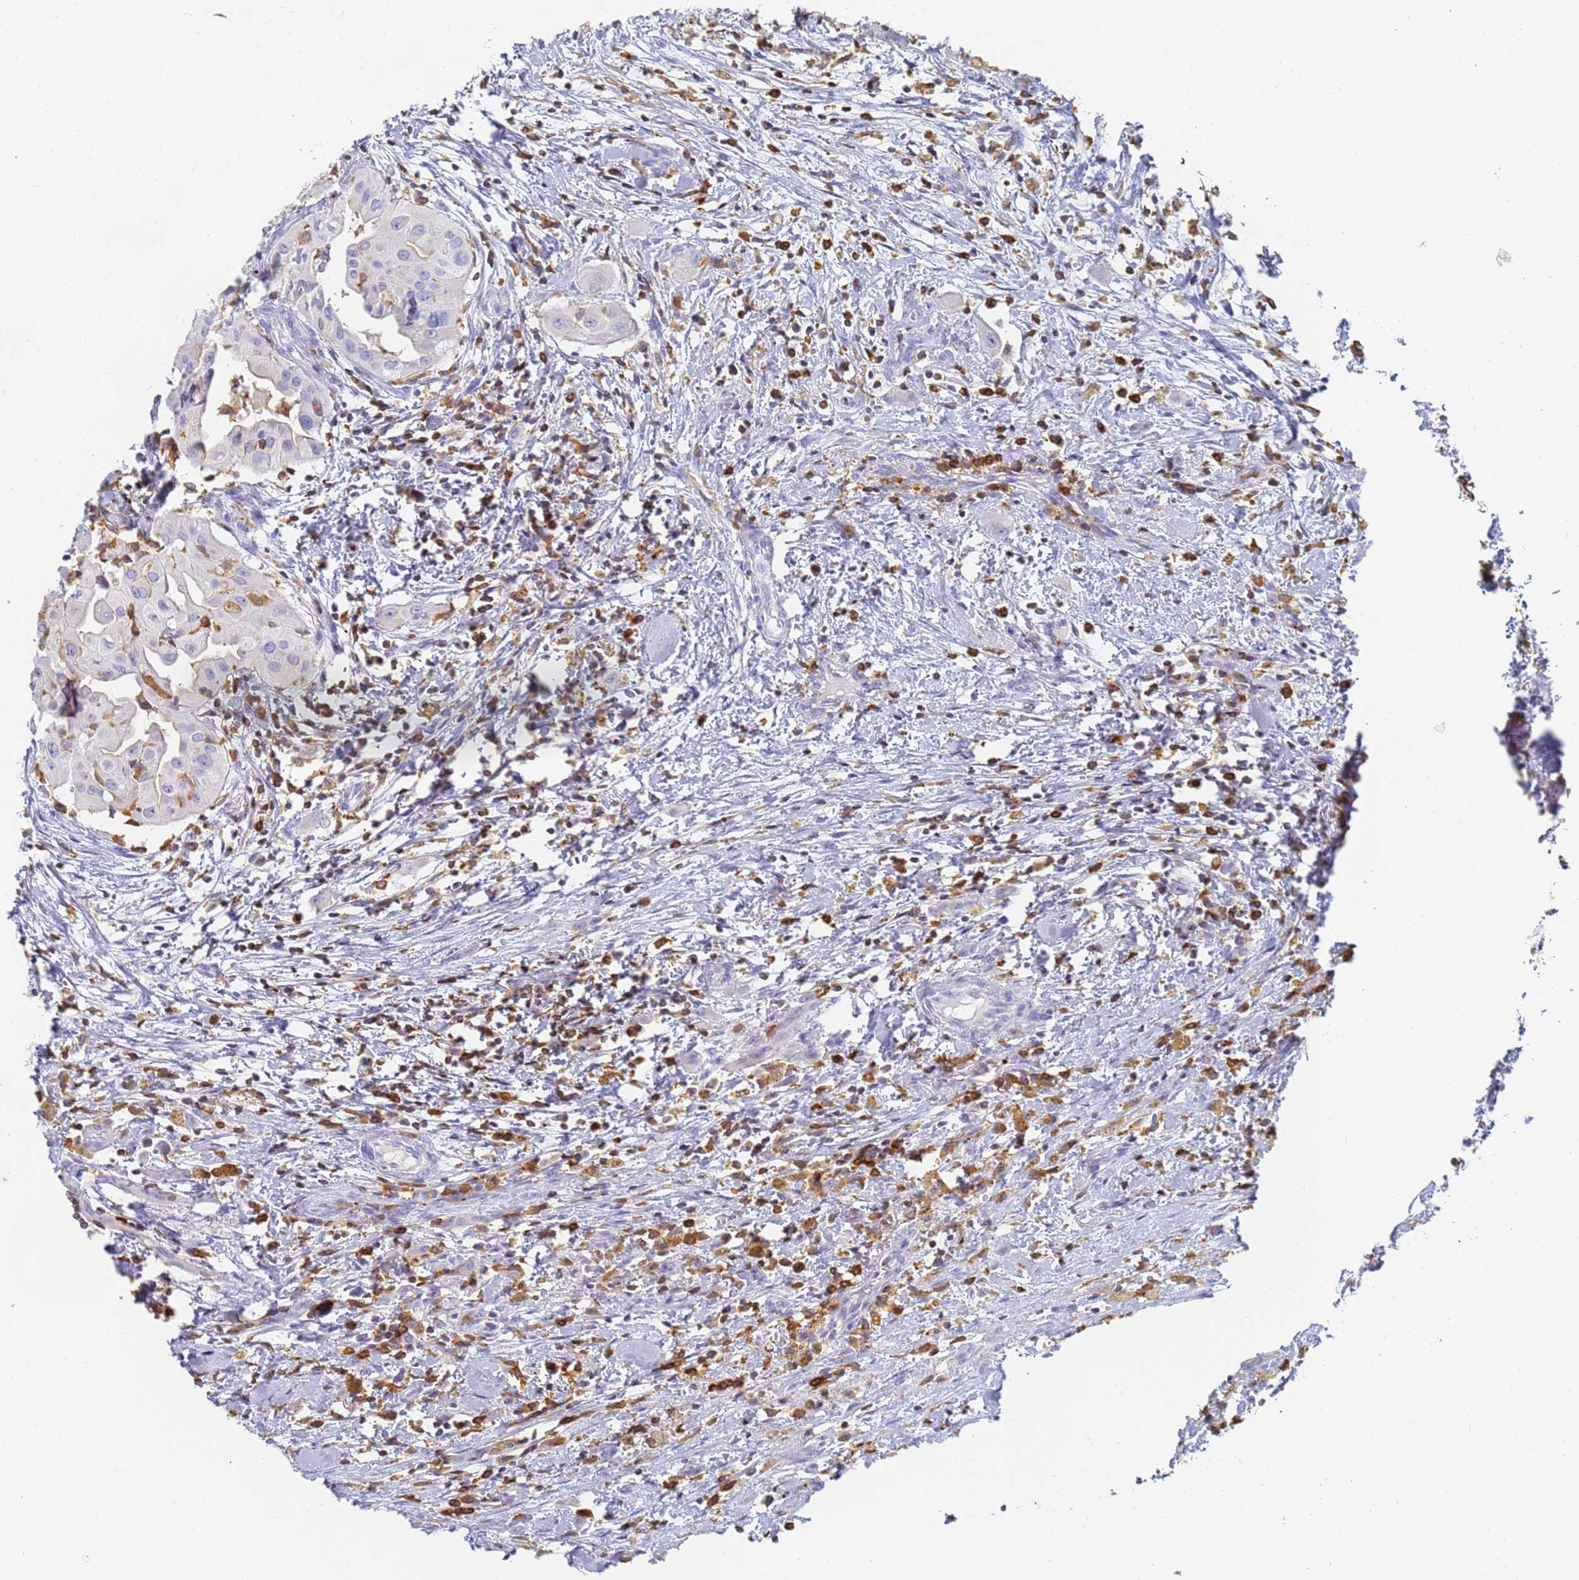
{"staining": {"intensity": "negative", "quantity": "none", "location": "none"}, "tissue": "thyroid cancer", "cell_type": "Tumor cells", "image_type": "cancer", "snomed": [{"axis": "morphology", "description": "Papillary adenocarcinoma, NOS"}, {"axis": "topography", "description": "Thyroid gland"}], "caption": "High magnification brightfield microscopy of thyroid cancer (papillary adenocarcinoma) stained with DAB (3,3'-diaminobenzidine) (brown) and counterstained with hematoxylin (blue): tumor cells show no significant positivity. (DAB (3,3'-diaminobenzidine) IHC with hematoxylin counter stain).", "gene": "BIN2", "patient": {"sex": "female", "age": 59}}